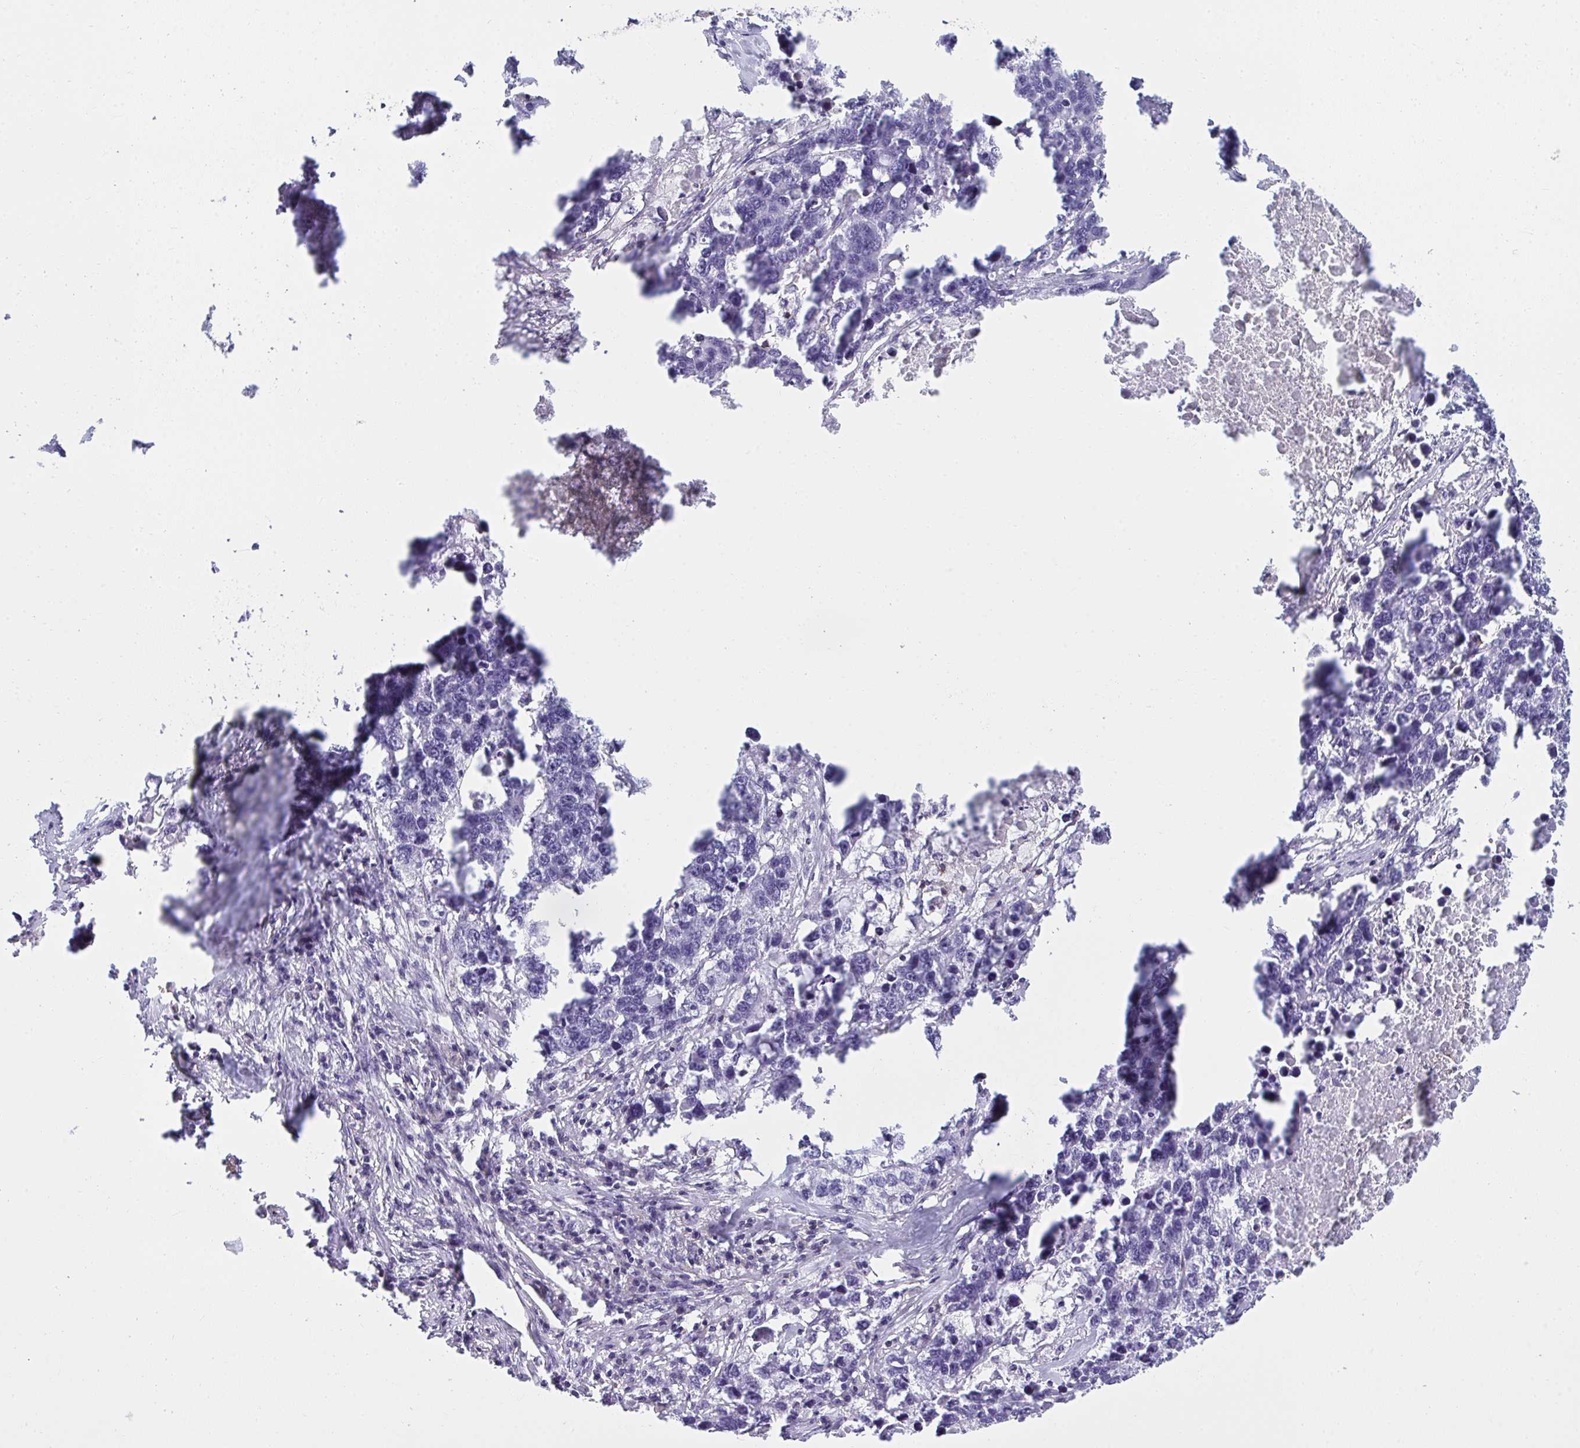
{"staining": {"intensity": "negative", "quantity": "none", "location": "none"}, "tissue": "lung cancer", "cell_type": "Tumor cells", "image_type": "cancer", "snomed": [{"axis": "morphology", "description": "Adenocarcinoma, NOS"}, {"axis": "topography", "description": "Lung"}], "caption": "IHC image of human lung adenocarcinoma stained for a protein (brown), which shows no staining in tumor cells.", "gene": "SPN", "patient": {"sex": "female", "age": 51}}